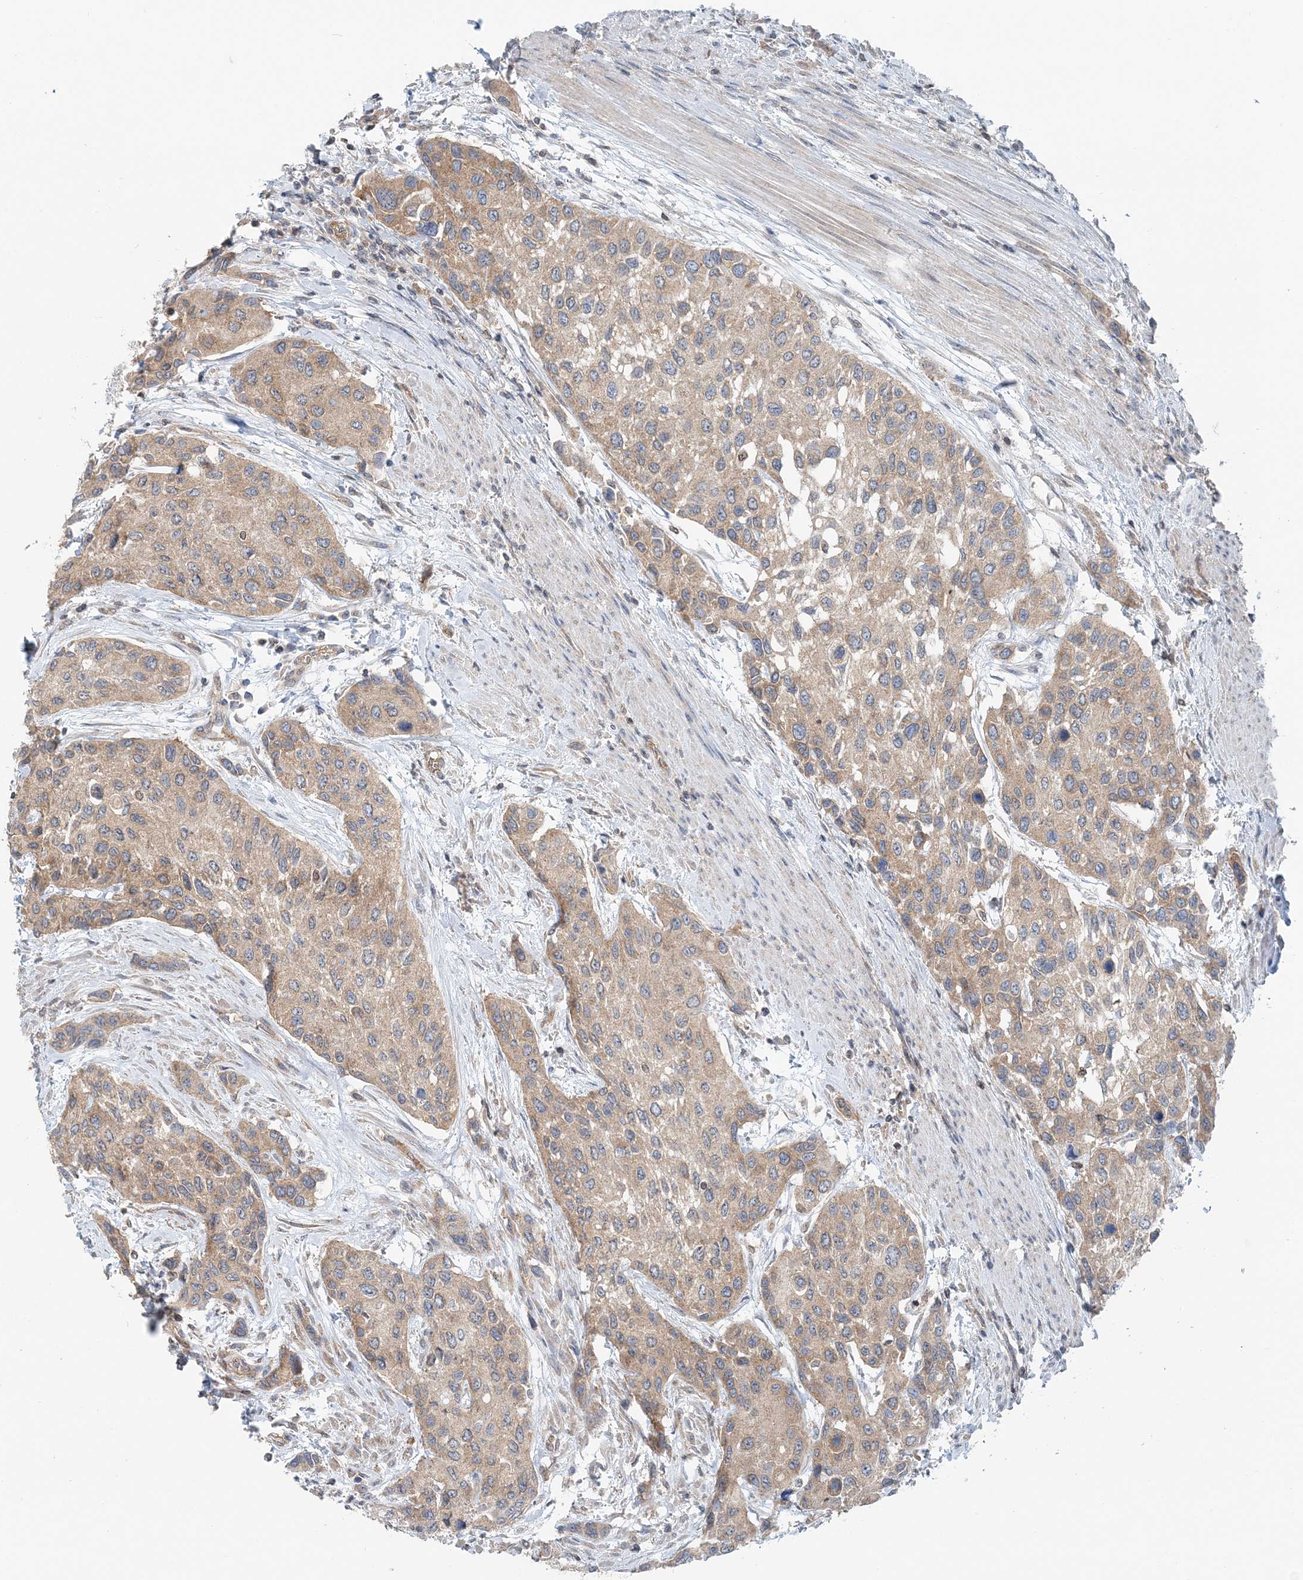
{"staining": {"intensity": "weak", "quantity": ">75%", "location": "cytoplasmic/membranous"}, "tissue": "urothelial cancer", "cell_type": "Tumor cells", "image_type": "cancer", "snomed": [{"axis": "morphology", "description": "Normal tissue, NOS"}, {"axis": "morphology", "description": "Urothelial carcinoma, High grade"}, {"axis": "topography", "description": "Vascular tissue"}, {"axis": "topography", "description": "Urinary bladder"}], "caption": "Human high-grade urothelial carcinoma stained for a protein (brown) reveals weak cytoplasmic/membranous positive expression in about >75% of tumor cells.", "gene": "MOB4", "patient": {"sex": "female", "age": 56}}